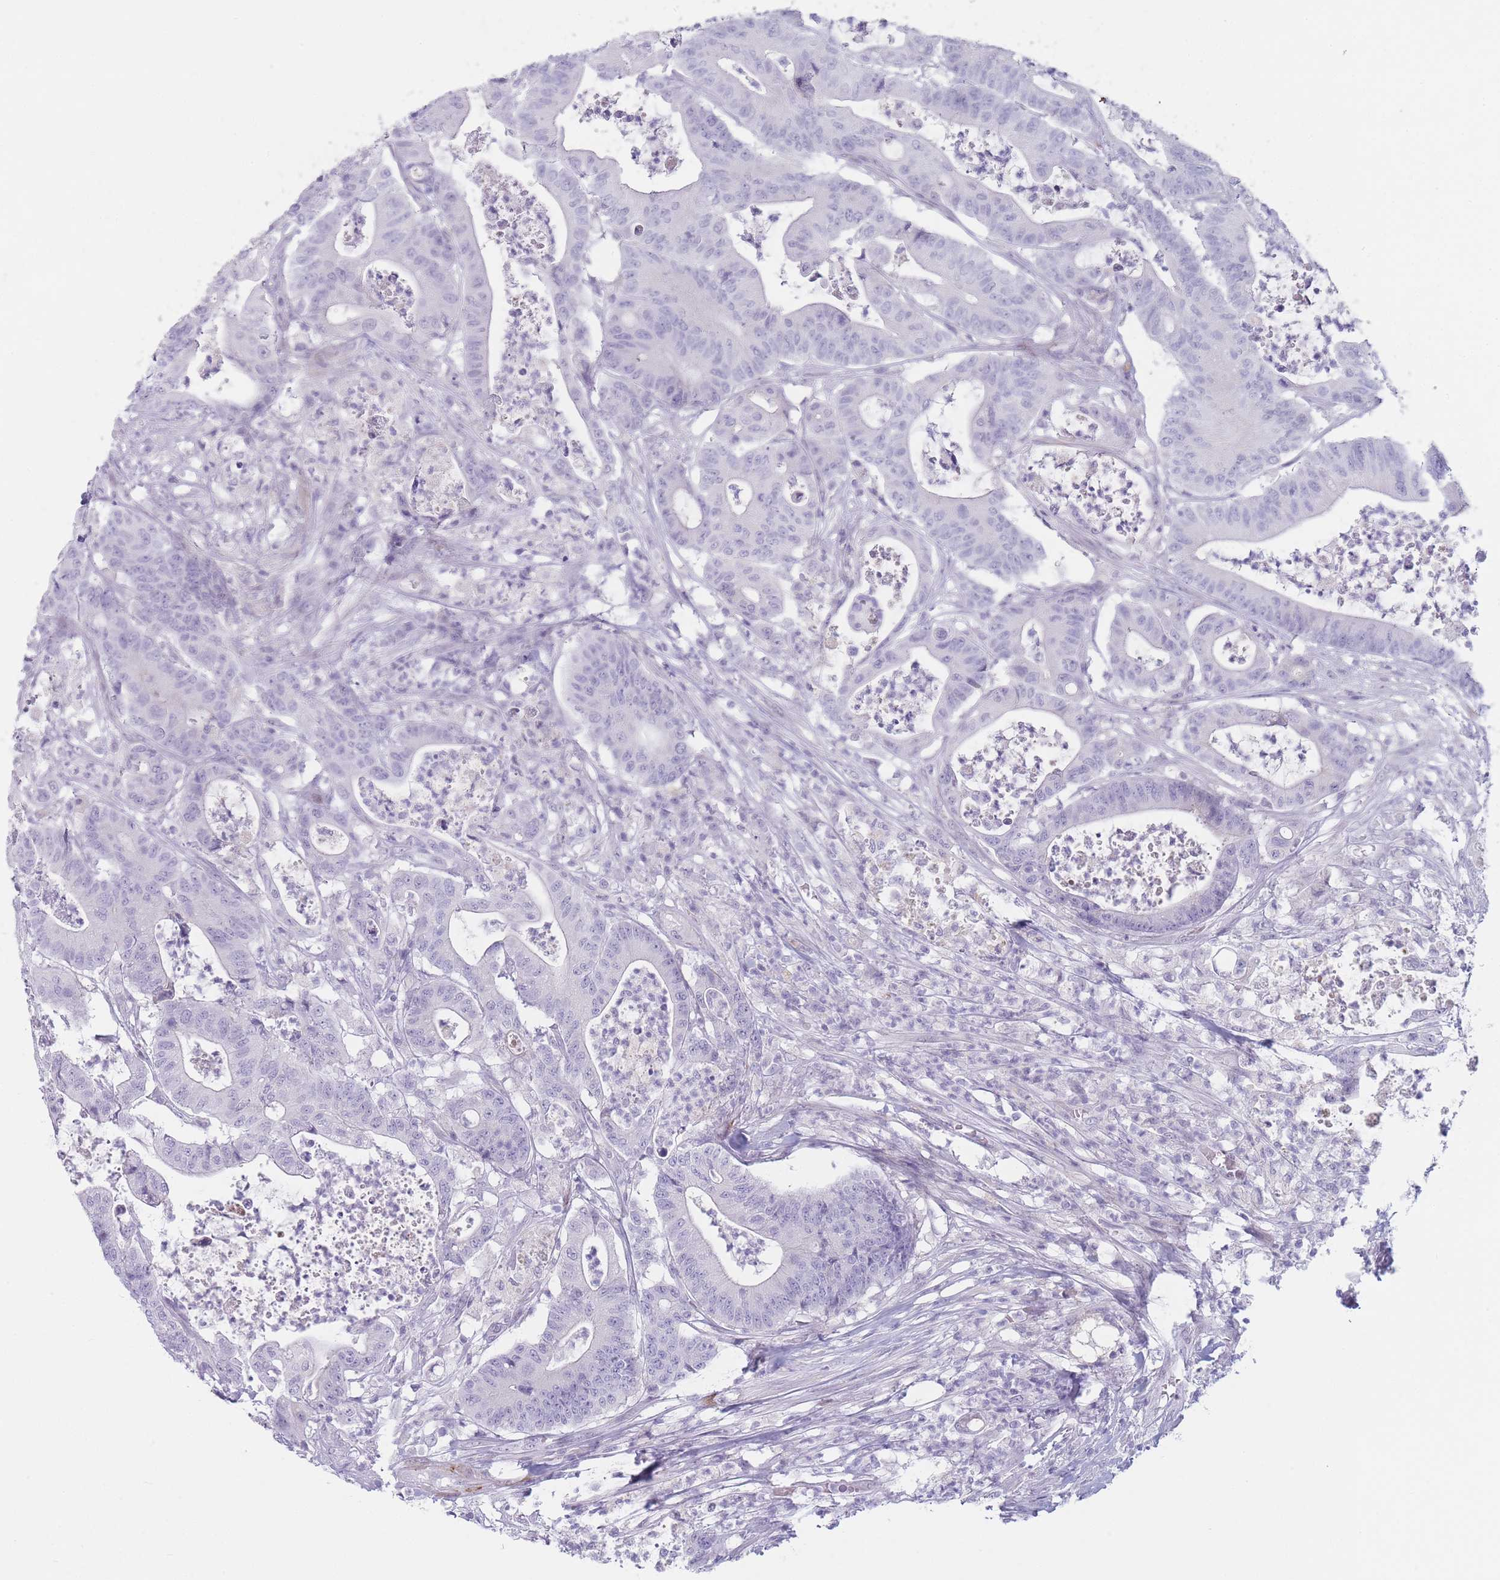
{"staining": {"intensity": "negative", "quantity": "none", "location": "none"}, "tissue": "colorectal cancer", "cell_type": "Tumor cells", "image_type": "cancer", "snomed": [{"axis": "morphology", "description": "Adenocarcinoma, NOS"}, {"axis": "topography", "description": "Colon"}], "caption": "A photomicrograph of human colorectal cancer is negative for staining in tumor cells. (IHC, brightfield microscopy, high magnification).", "gene": "IFNA6", "patient": {"sex": "female", "age": 84}}